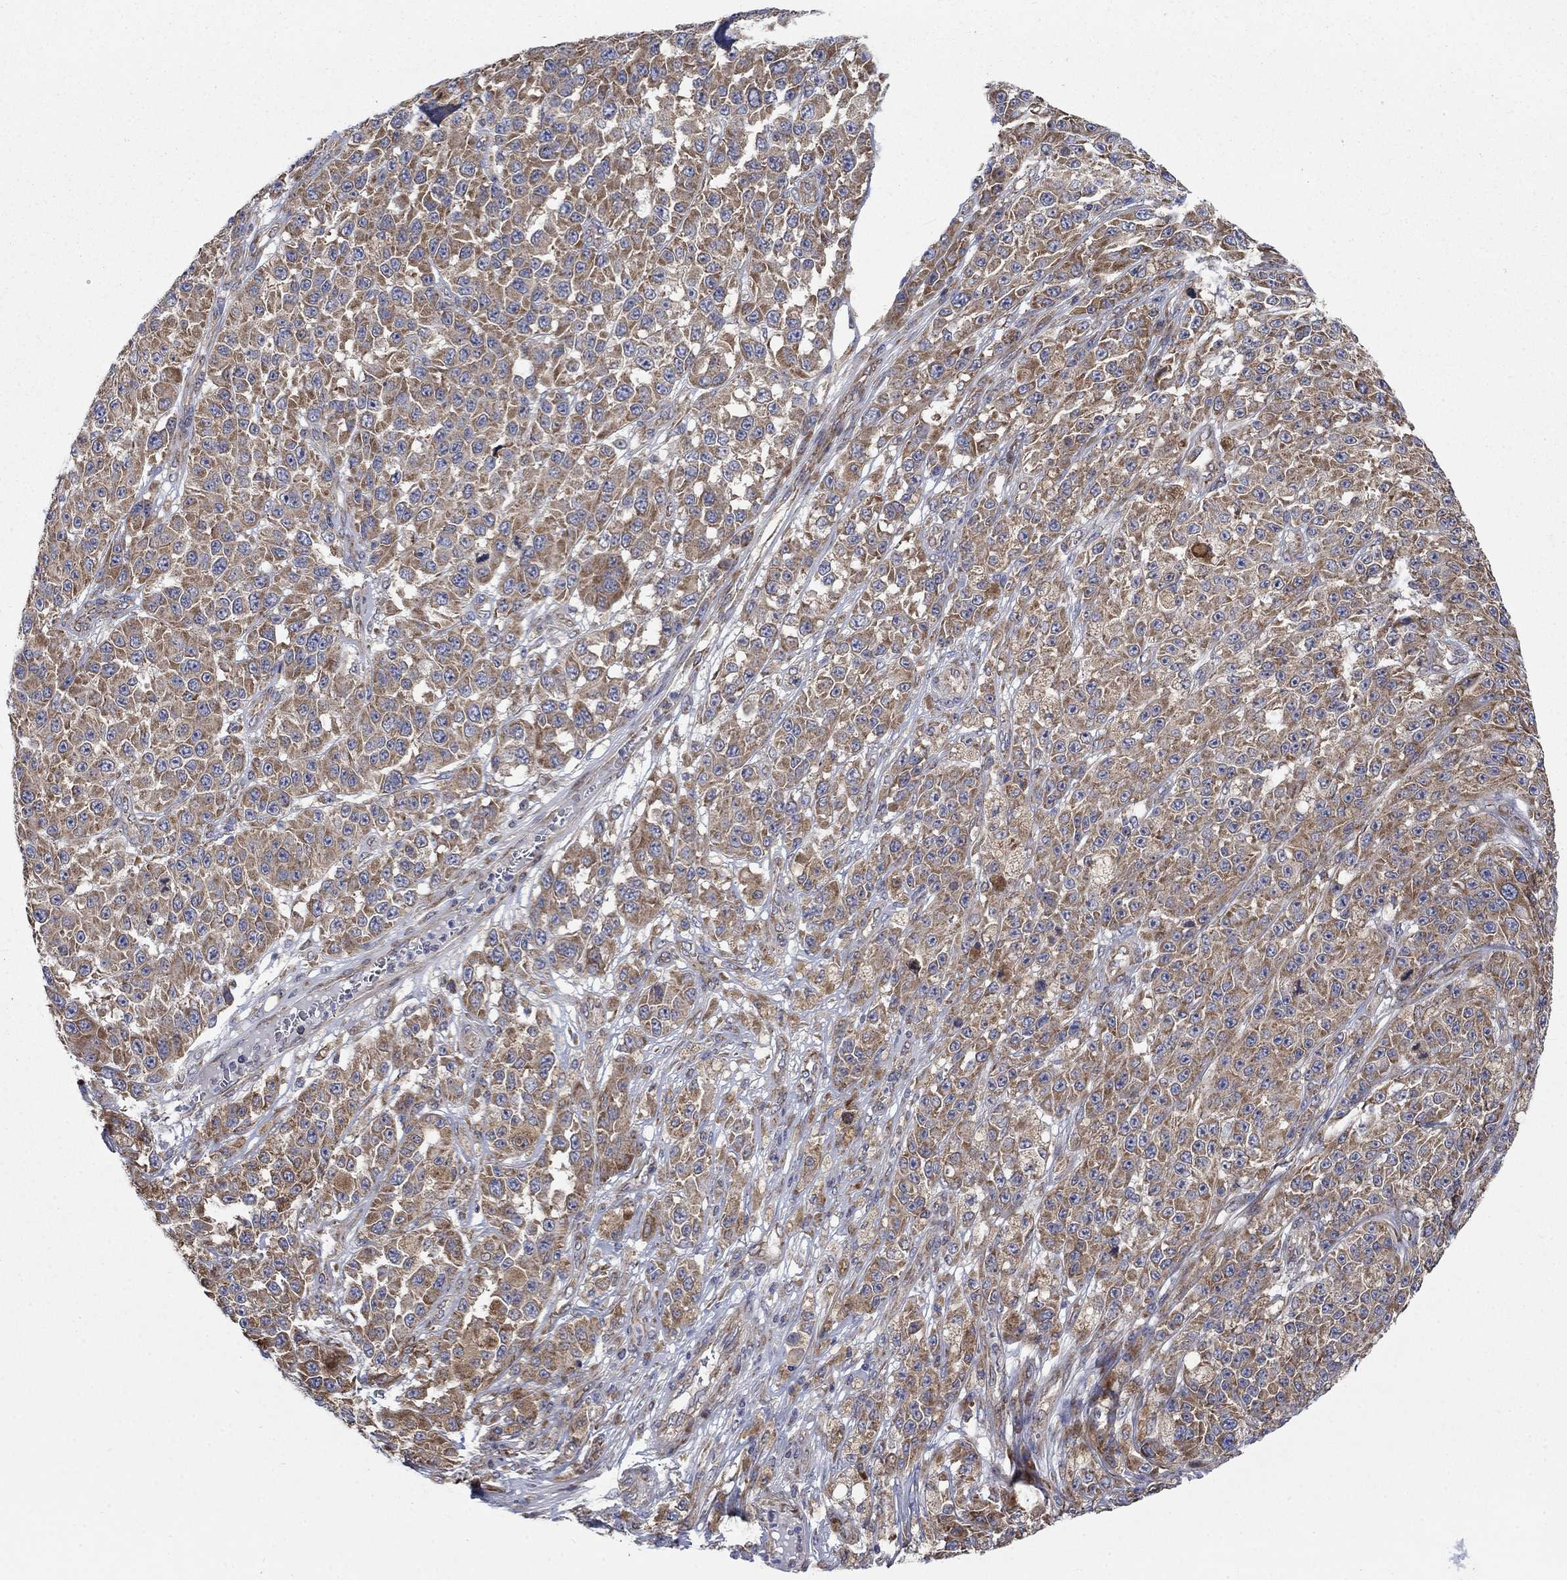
{"staining": {"intensity": "moderate", "quantity": "25%-75%", "location": "cytoplasmic/membranous"}, "tissue": "melanoma", "cell_type": "Tumor cells", "image_type": "cancer", "snomed": [{"axis": "morphology", "description": "Malignant melanoma, NOS"}, {"axis": "topography", "description": "Skin"}], "caption": "High-magnification brightfield microscopy of malignant melanoma stained with DAB (3,3'-diaminobenzidine) (brown) and counterstained with hematoxylin (blue). tumor cells exhibit moderate cytoplasmic/membranous positivity is present in about25%-75% of cells.", "gene": "RPLP0", "patient": {"sex": "female", "age": 58}}